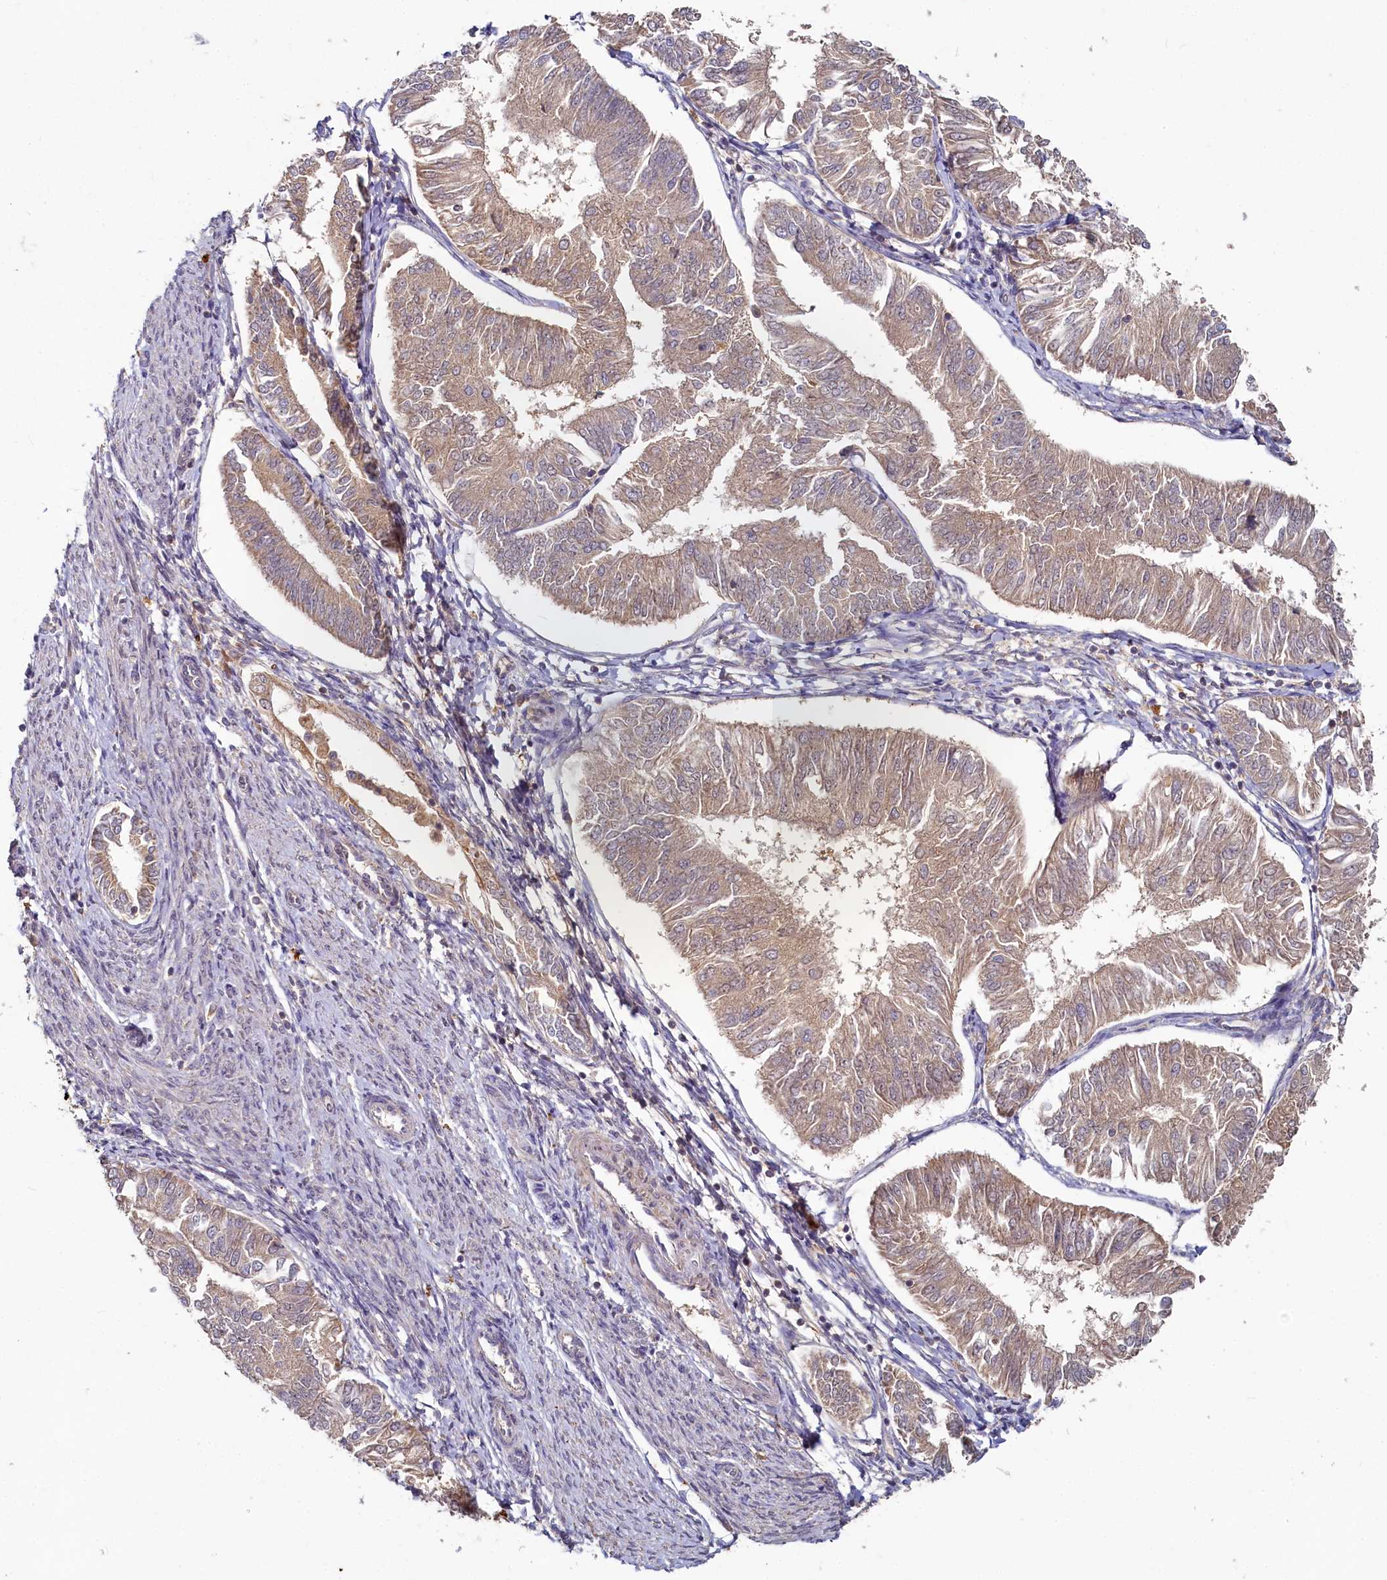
{"staining": {"intensity": "weak", "quantity": ">75%", "location": "cytoplasmic/membranous"}, "tissue": "endometrial cancer", "cell_type": "Tumor cells", "image_type": "cancer", "snomed": [{"axis": "morphology", "description": "Adenocarcinoma, NOS"}, {"axis": "topography", "description": "Endometrium"}], "caption": "A brown stain highlights weak cytoplasmic/membranous staining of a protein in human endometrial adenocarcinoma tumor cells. (brown staining indicates protein expression, while blue staining denotes nuclei).", "gene": "HERC3", "patient": {"sex": "female", "age": 58}}